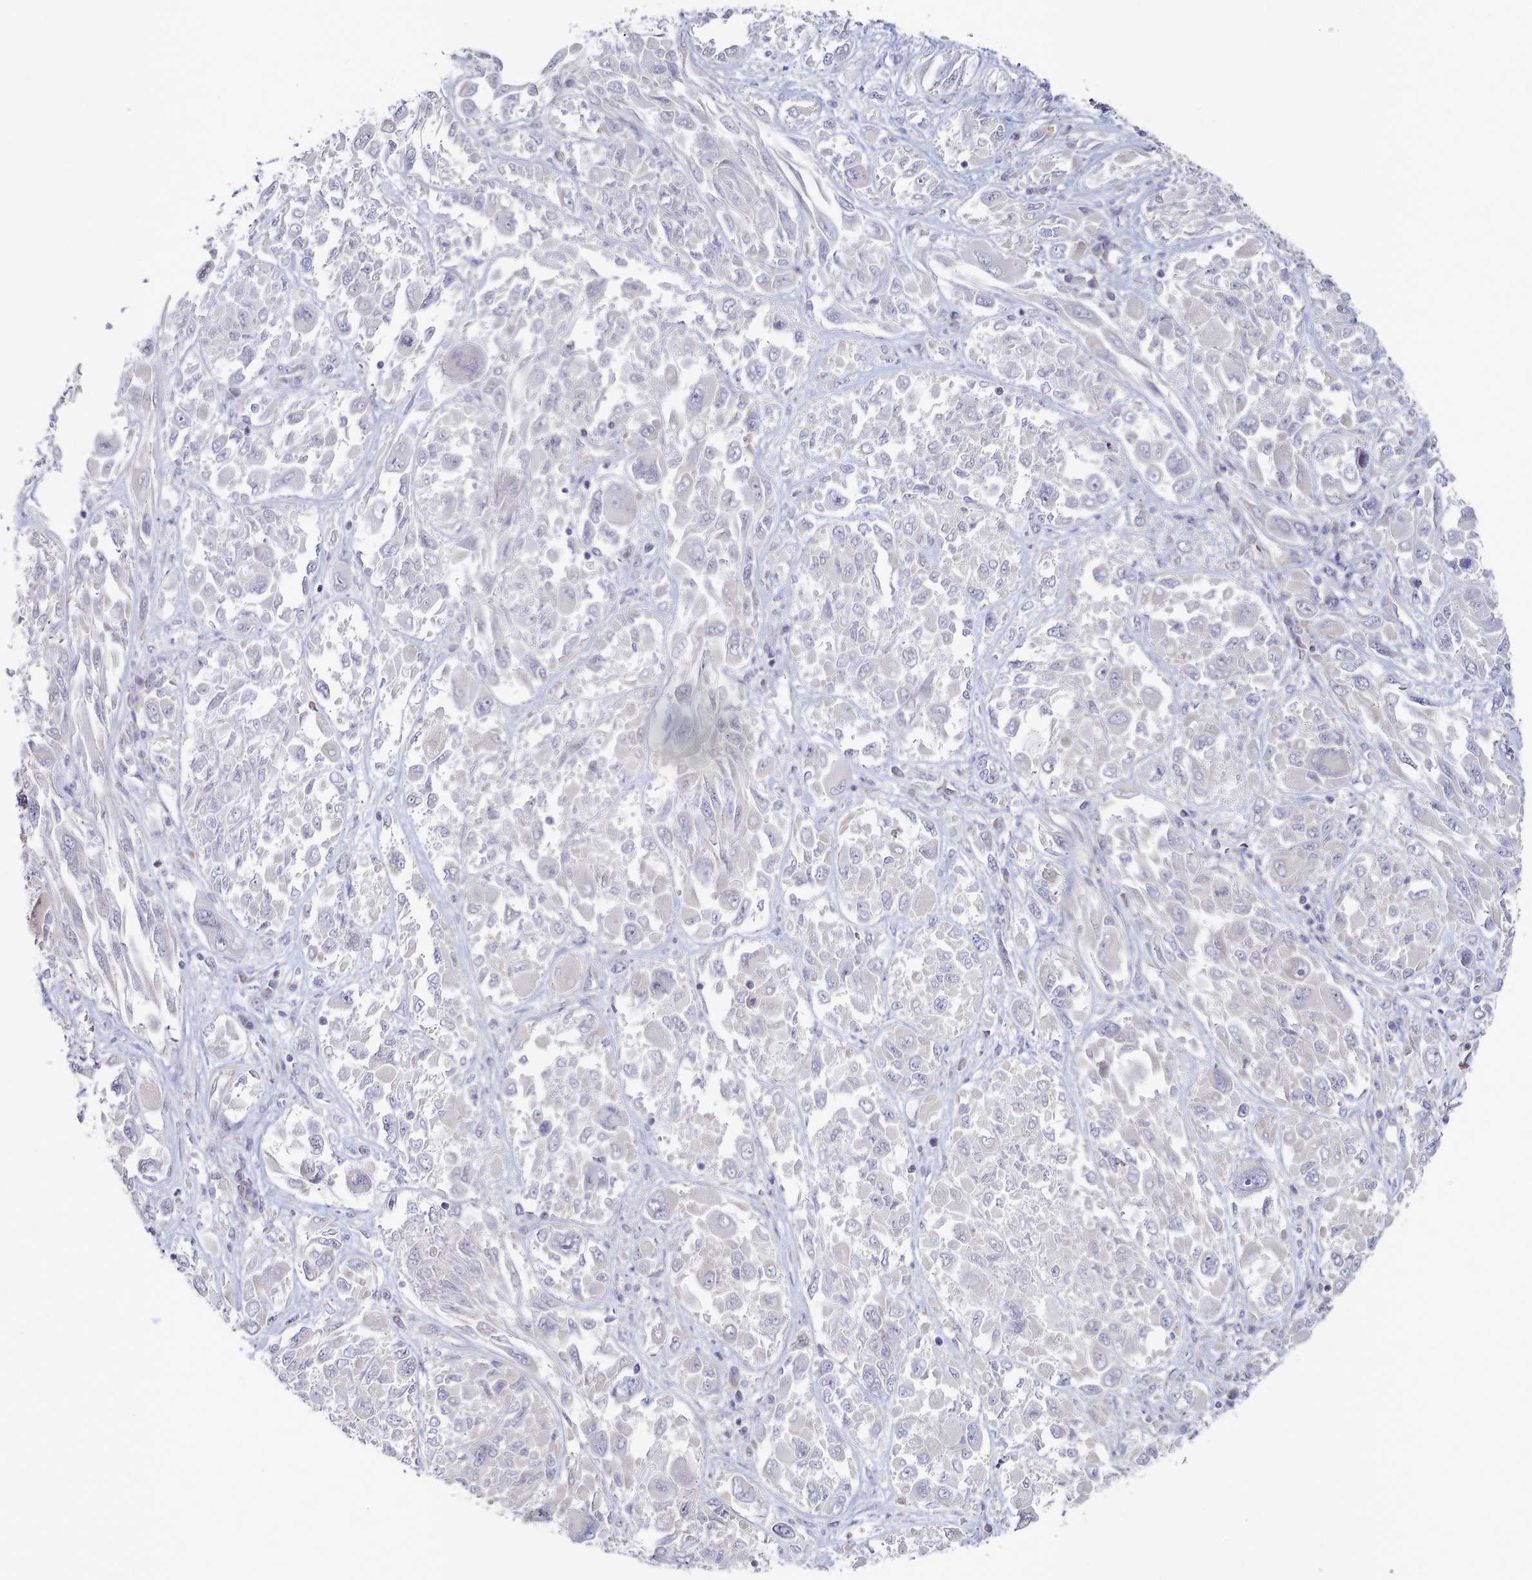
{"staining": {"intensity": "negative", "quantity": "none", "location": "none"}, "tissue": "melanoma", "cell_type": "Tumor cells", "image_type": "cancer", "snomed": [{"axis": "morphology", "description": "Malignant melanoma, NOS"}, {"axis": "topography", "description": "Skin"}], "caption": "A photomicrograph of malignant melanoma stained for a protein reveals no brown staining in tumor cells. (Brightfield microscopy of DAB immunohistochemistry at high magnification).", "gene": "TYW1B", "patient": {"sex": "female", "age": 91}}